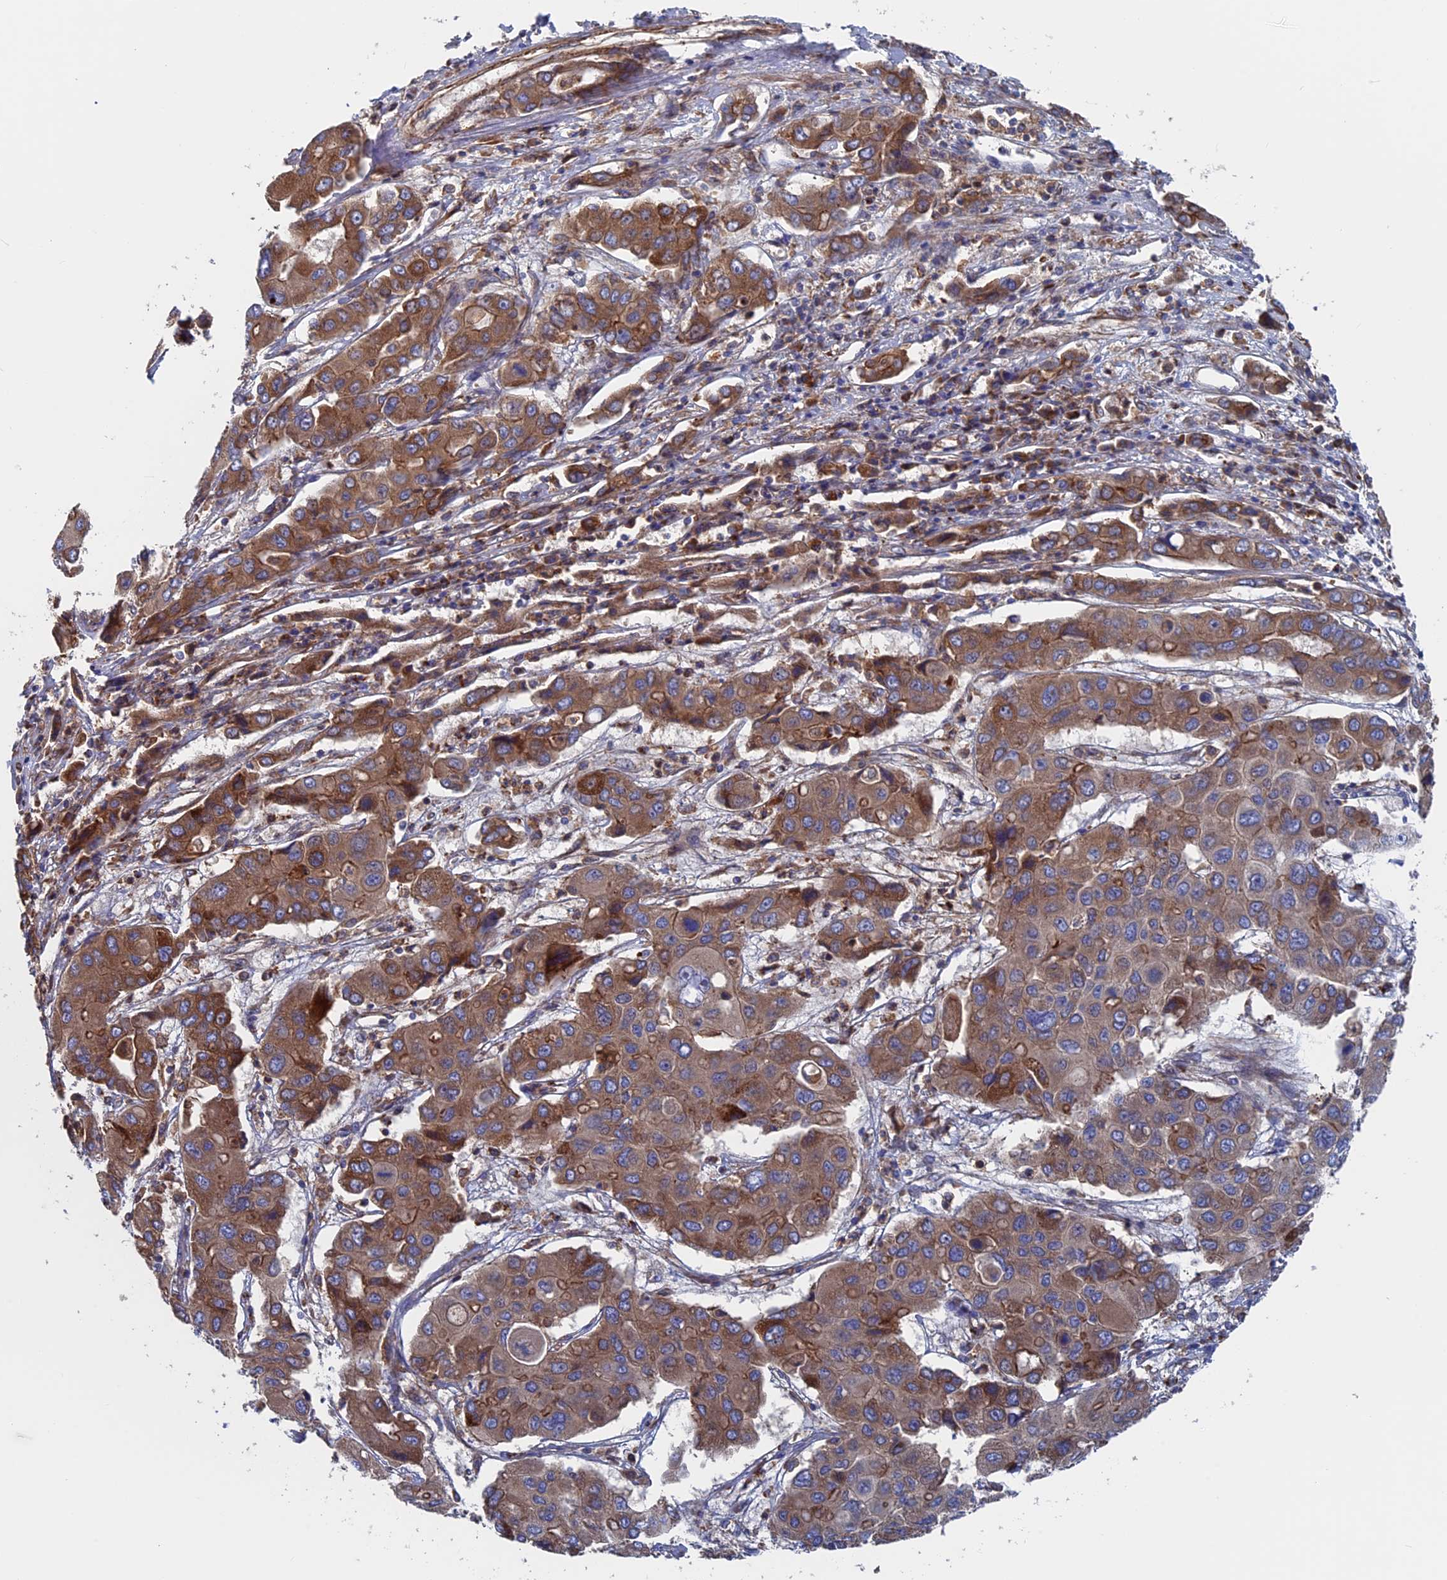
{"staining": {"intensity": "moderate", "quantity": ">75%", "location": "cytoplasmic/membranous"}, "tissue": "liver cancer", "cell_type": "Tumor cells", "image_type": "cancer", "snomed": [{"axis": "morphology", "description": "Cholangiocarcinoma"}, {"axis": "topography", "description": "Liver"}], "caption": "Moderate cytoplasmic/membranous staining for a protein is identified in approximately >75% of tumor cells of liver cholangiocarcinoma using IHC.", "gene": "DNAJC3", "patient": {"sex": "male", "age": 67}}